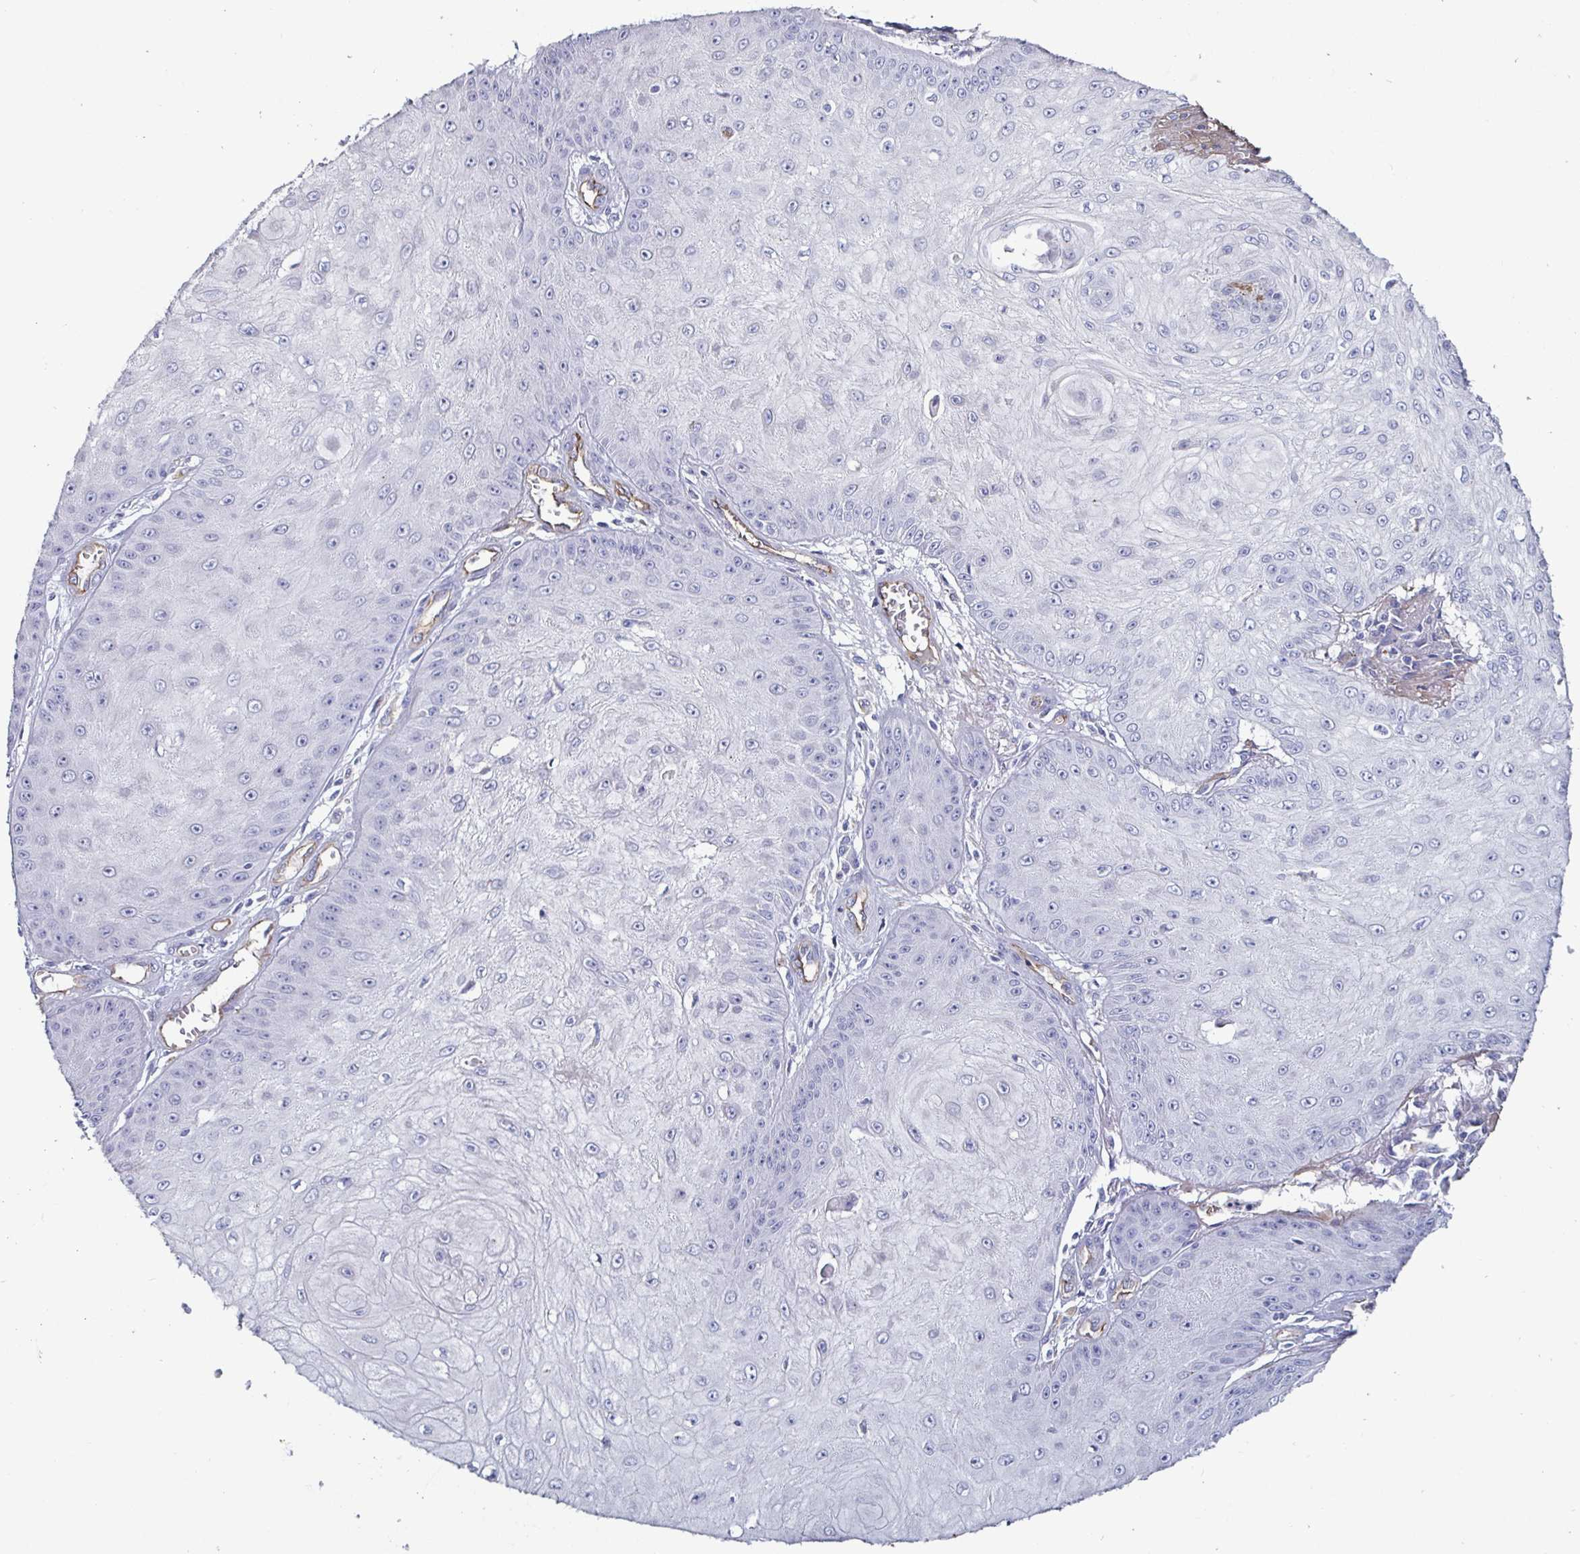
{"staining": {"intensity": "negative", "quantity": "none", "location": "none"}, "tissue": "skin cancer", "cell_type": "Tumor cells", "image_type": "cancer", "snomed": [{"axis": "morphology", "description": "Squamous cell carcinoma, NOS"}, {"axis": "topography", "description": "Skin"}], "caption": "Skin cancer (squamous cell carcinoma) was stained to show a protein in brown. There is no significant expression in tumor cells.", "gene": "ACSBG2", "patient": {"sex": "male", "age": 70}}